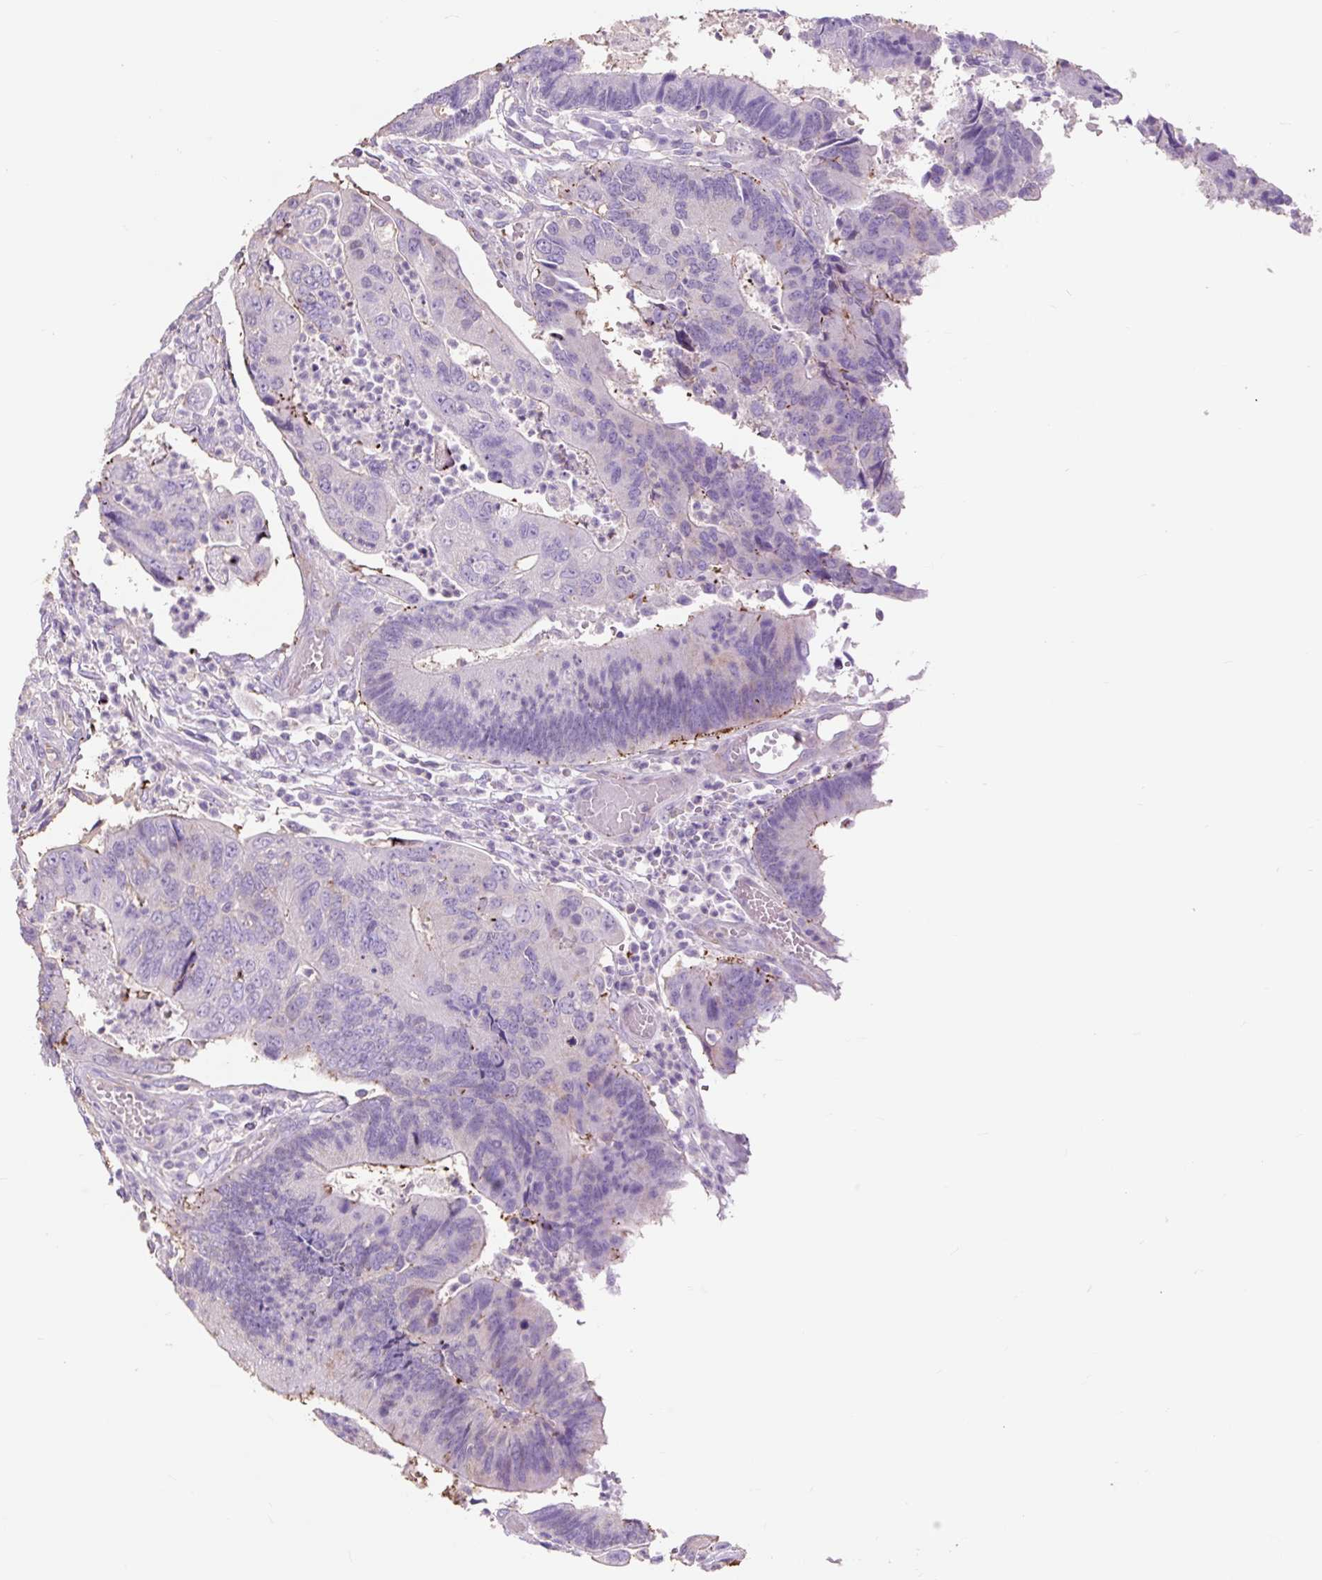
{"staining": {"intensity": "negative", "quantity": "none", "location": "none"}, "tissue": "colorectal cancer", "cell_type": "Tumor cells", "image_type": "cancer", "snomed": [{"axis": "morphology", "description": "Adenocarcinoma, NOS"}, {"axis": "topography", "description": "Colon"}], "caption": "Adenocarcinoma (colorectal) was stained to show a protein in brown. There is no significant expression in tumor cells.", "gene": "OR10A7", "patient": {"sex": "female", "age": 67}}